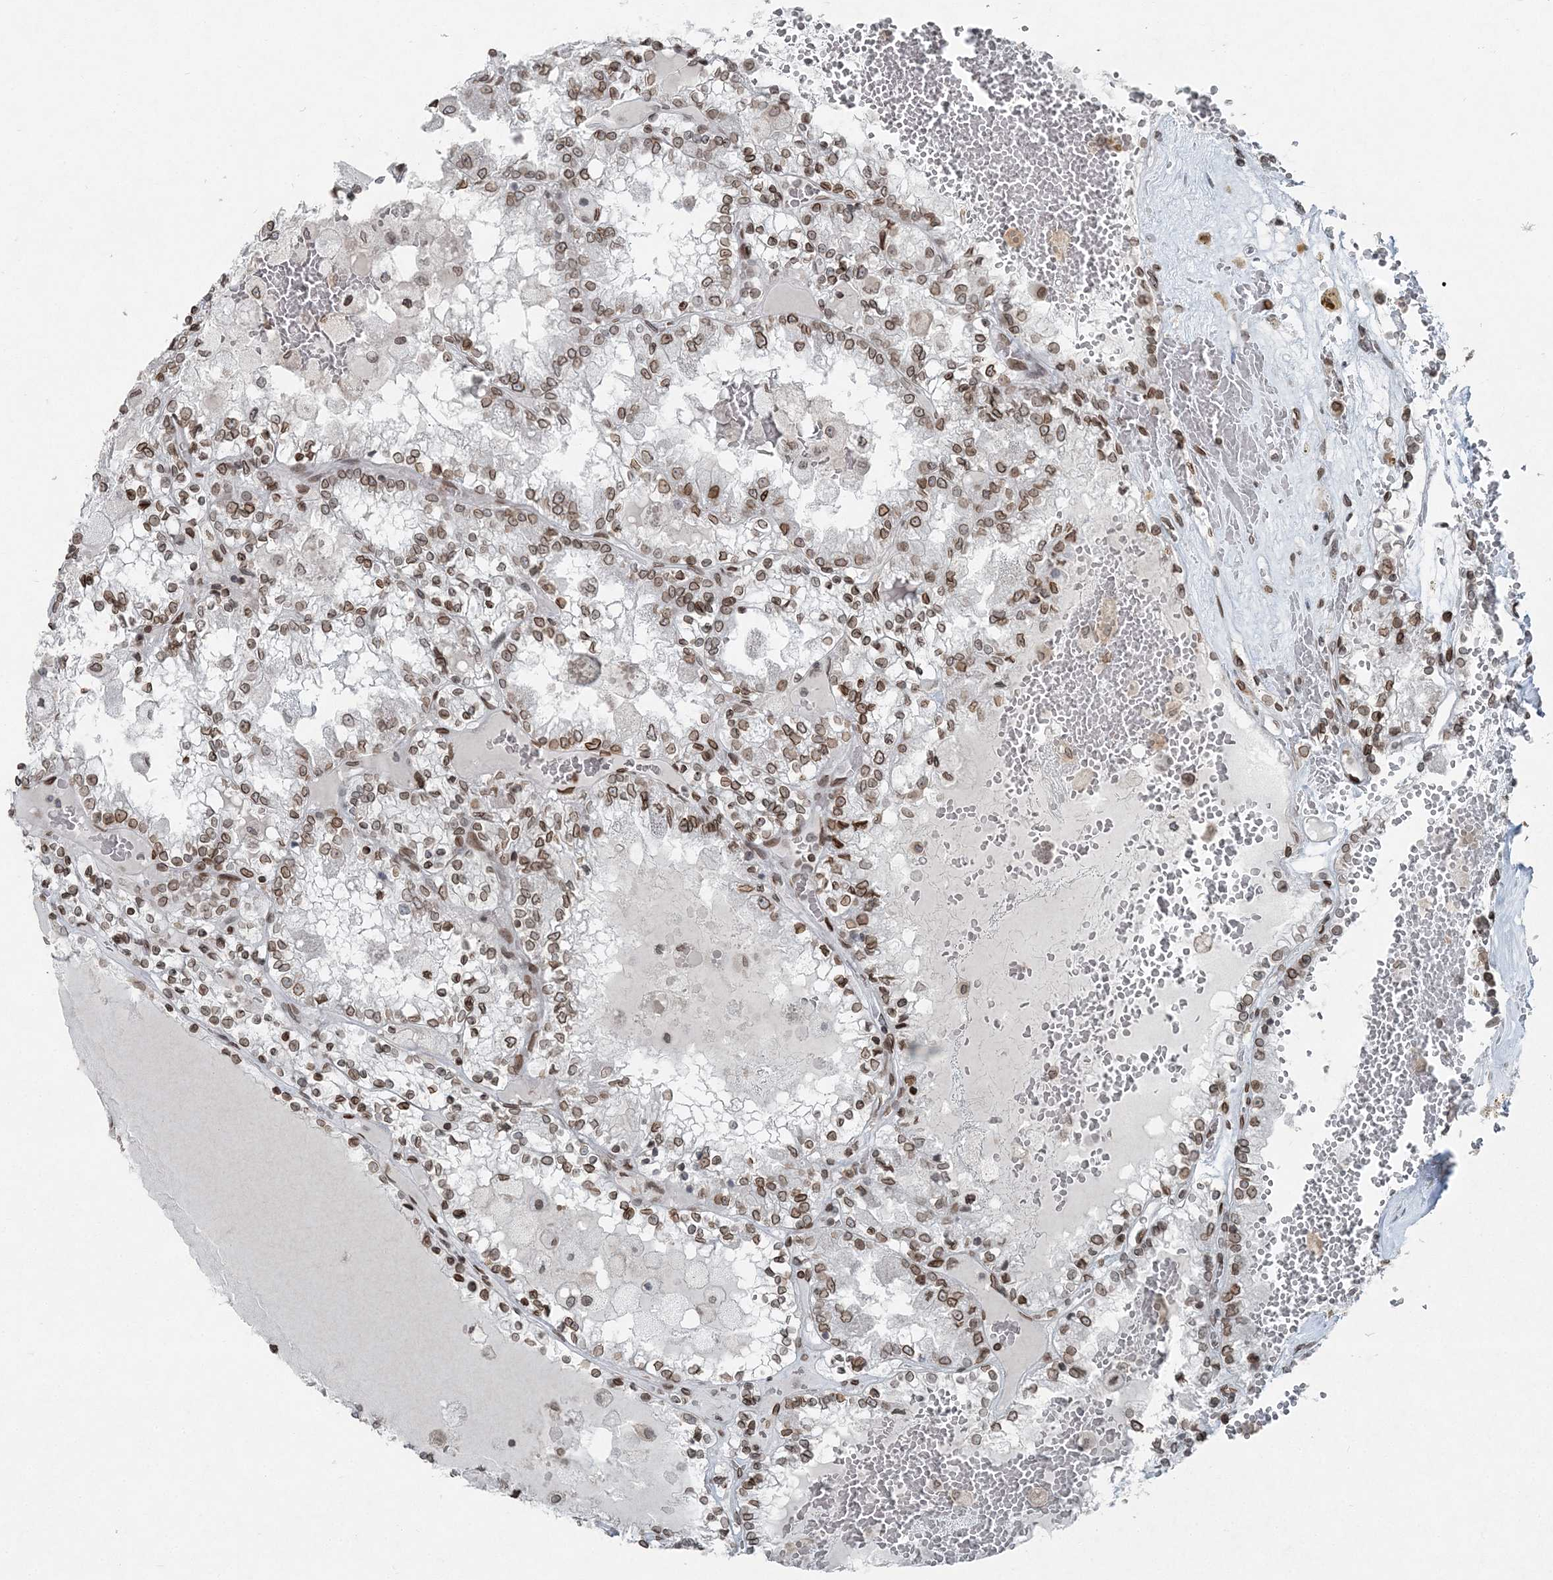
{"staining": {"intensity": "moderate", "quantity": ">75%", "location": "cytoplasmic/membranous,nuclear"}, "tissue": "renal cancer", "cell_type": "Tumor cells", "image_type": "cancer", "snomed": [{"axis": "morphology", "description": "Adenocarcinoma, NOS"}, {"axis": "topography", "description": "Kidney"}], "caption": "Immunohistochemistry staining of adenocarcinoma (renal), which demonstrates medium levels of moderate cytoplasmic/membranous and nuclear expression in approximately >75% of tumor cells indicating moderate cytoplasmic/membranous and nuclear protein positivity. The staining was performed using DAB (brown) for protein detection and nuclei were counterstained in hematoxylin (blue).", "gene": "GJD4", "patient": {"sex": "female", "age": 56}}